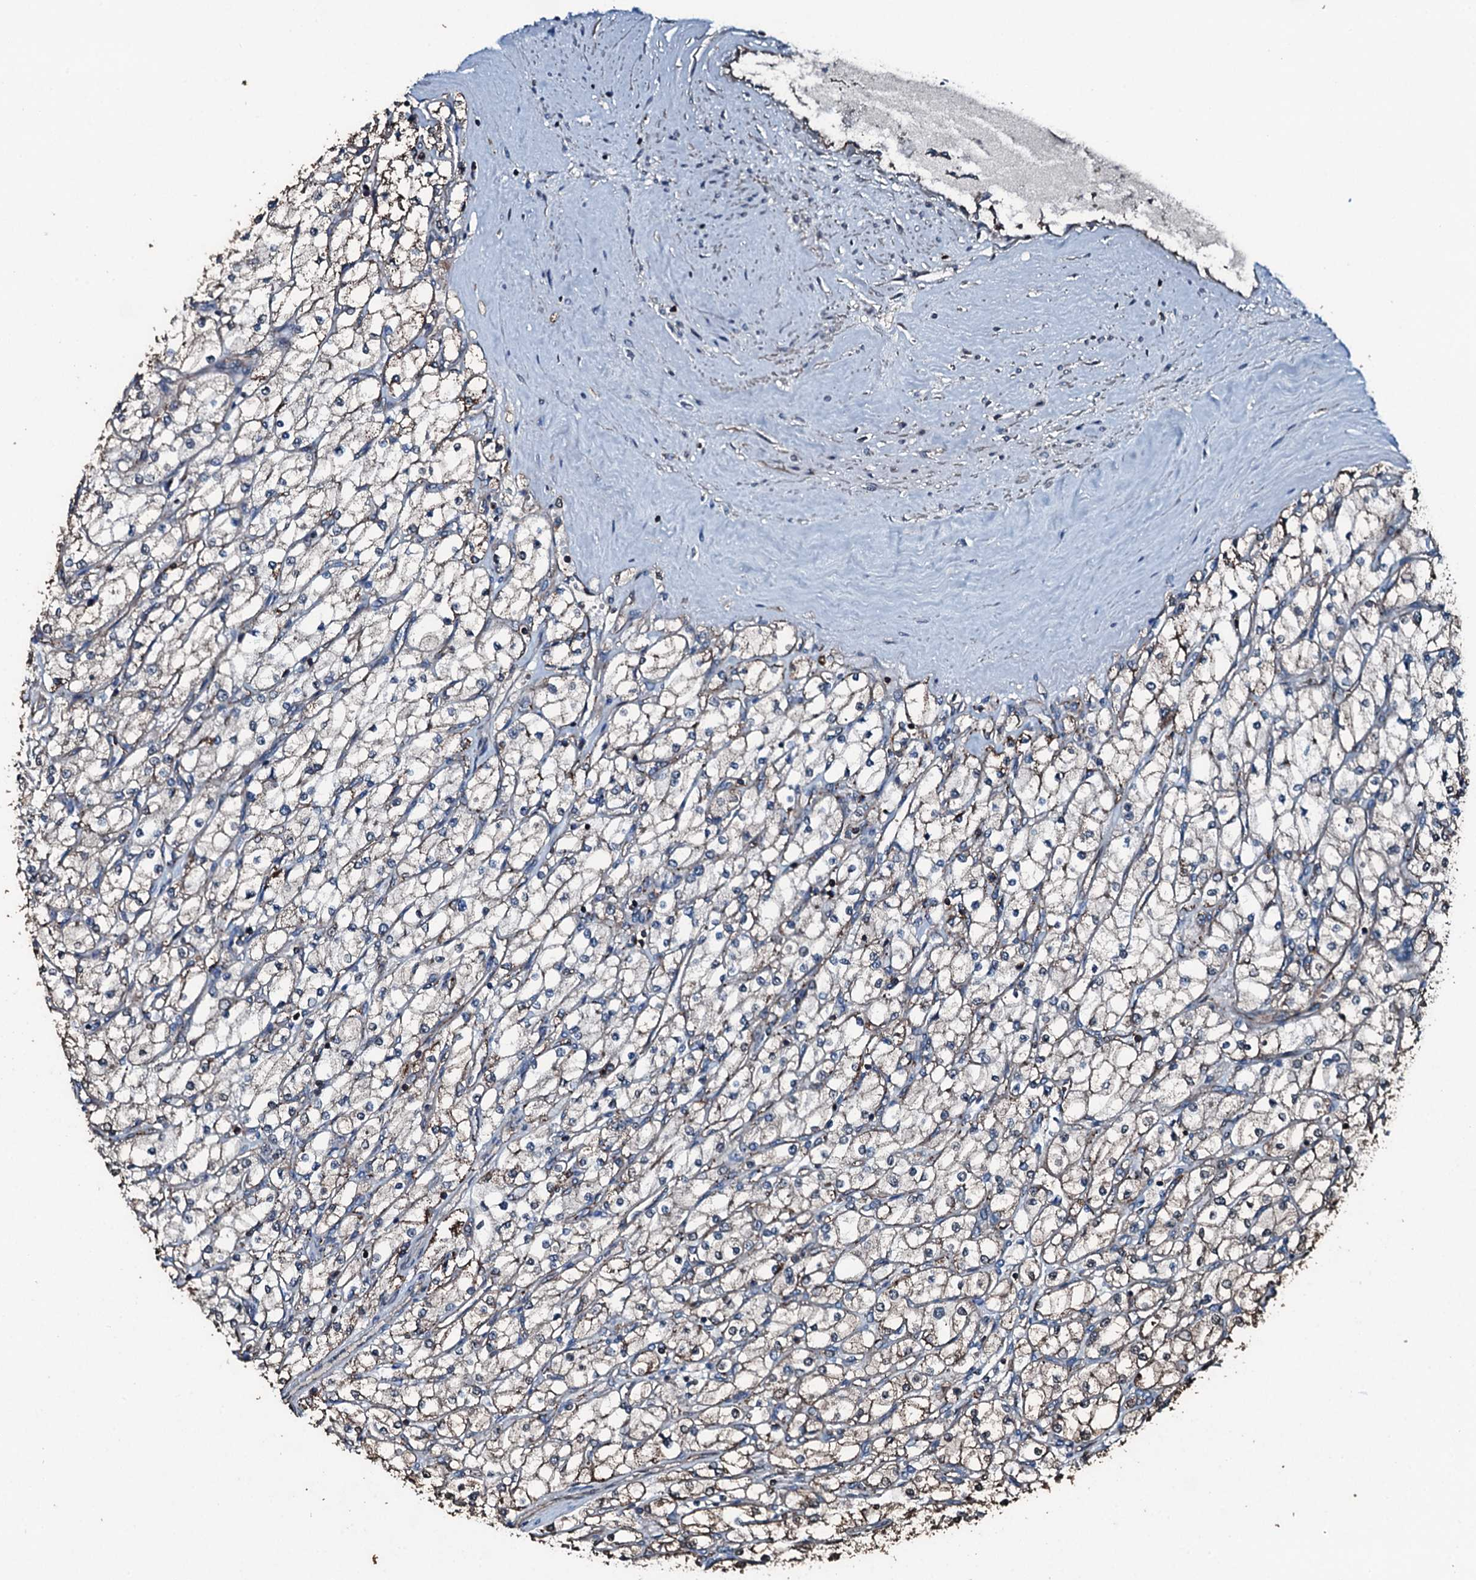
{"staining": {"intensity": "weak", "quantity": "<25%", "location": "cytoplasmic/membranous"}, "tissue": "renal cancer", "cell_type": "Tumor cells", "image_type": "cancer", "snomed": [{"axis": "morphology", "description": "Adenocarcinoma, NOS"}, {"axis": "topography", "description": "Kidney"}], "caption": "This is an IHC micrograph of human renal cancer (adenocarcinoma). There is no staining in tumor cells.", "gene": "SLC25A38", "patient": {"sex": "male", "age": 80}}